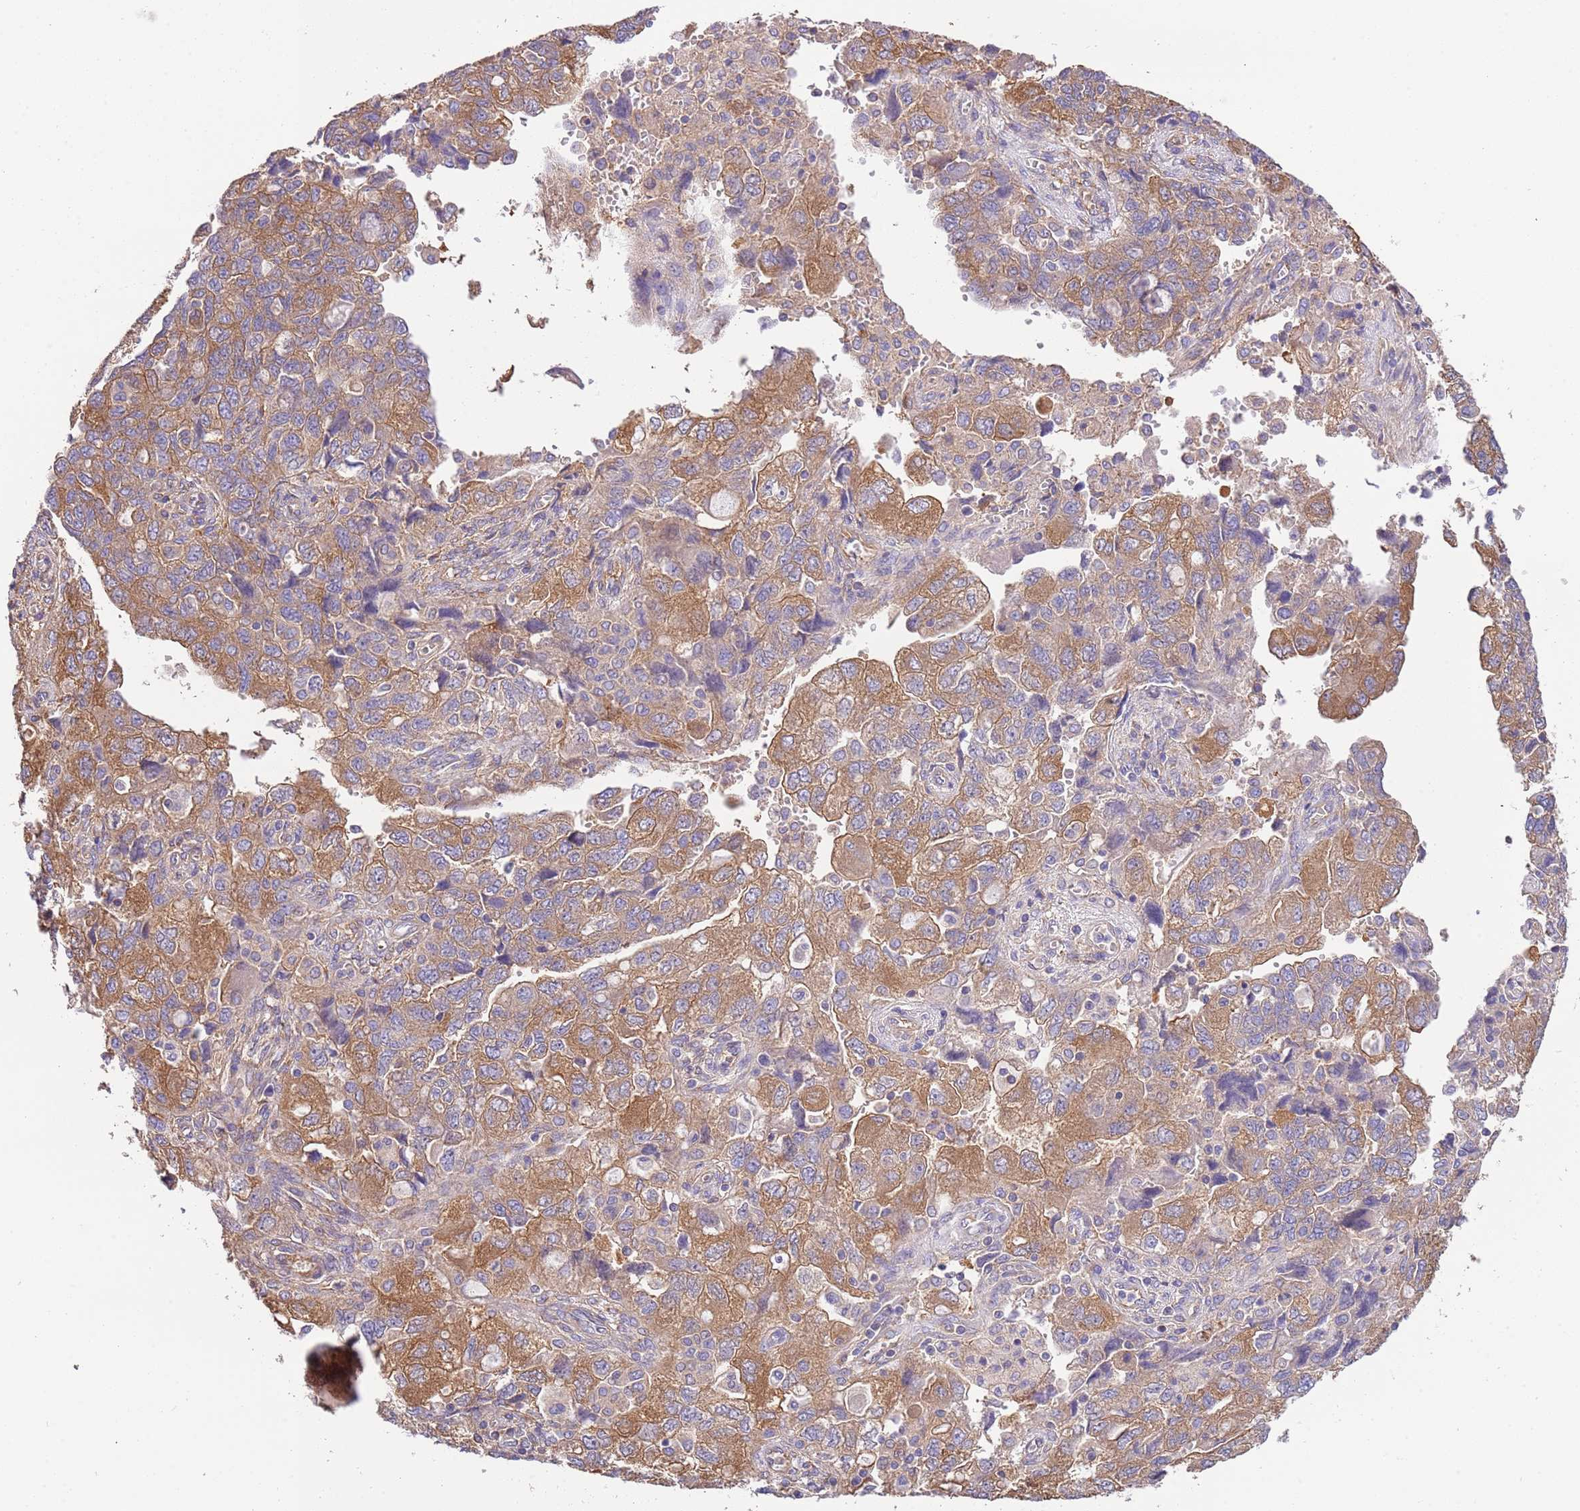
{"staining": {"intensity": "moderate", "quantity": ">75%", "location": "cytoplasmic/membranous"}, "tissue": "ovarian cancer", "cell_type": "Tumor cells", "image_type": "cancer", "snomed": [{"axis": "morphology", "description": "Carcinoma, NOS"}, {"axis": "morphology", "description": "Cystadenocarcinoma, serous, NOS"}, {"axis": "topography", "description": "Ovary"}], "caption": "Protein analysis of carcinoma (ovarian) tissue displays moderate cytoplasmic/membranous staining in about >75% of tumor cells. The staining was performed using DAB, with brown indicating positive protein expression. Nuclei are stained blue with hematoxylin.", "gene": "NAALADL1", "patient": {"sex": "female", "age": 69}}